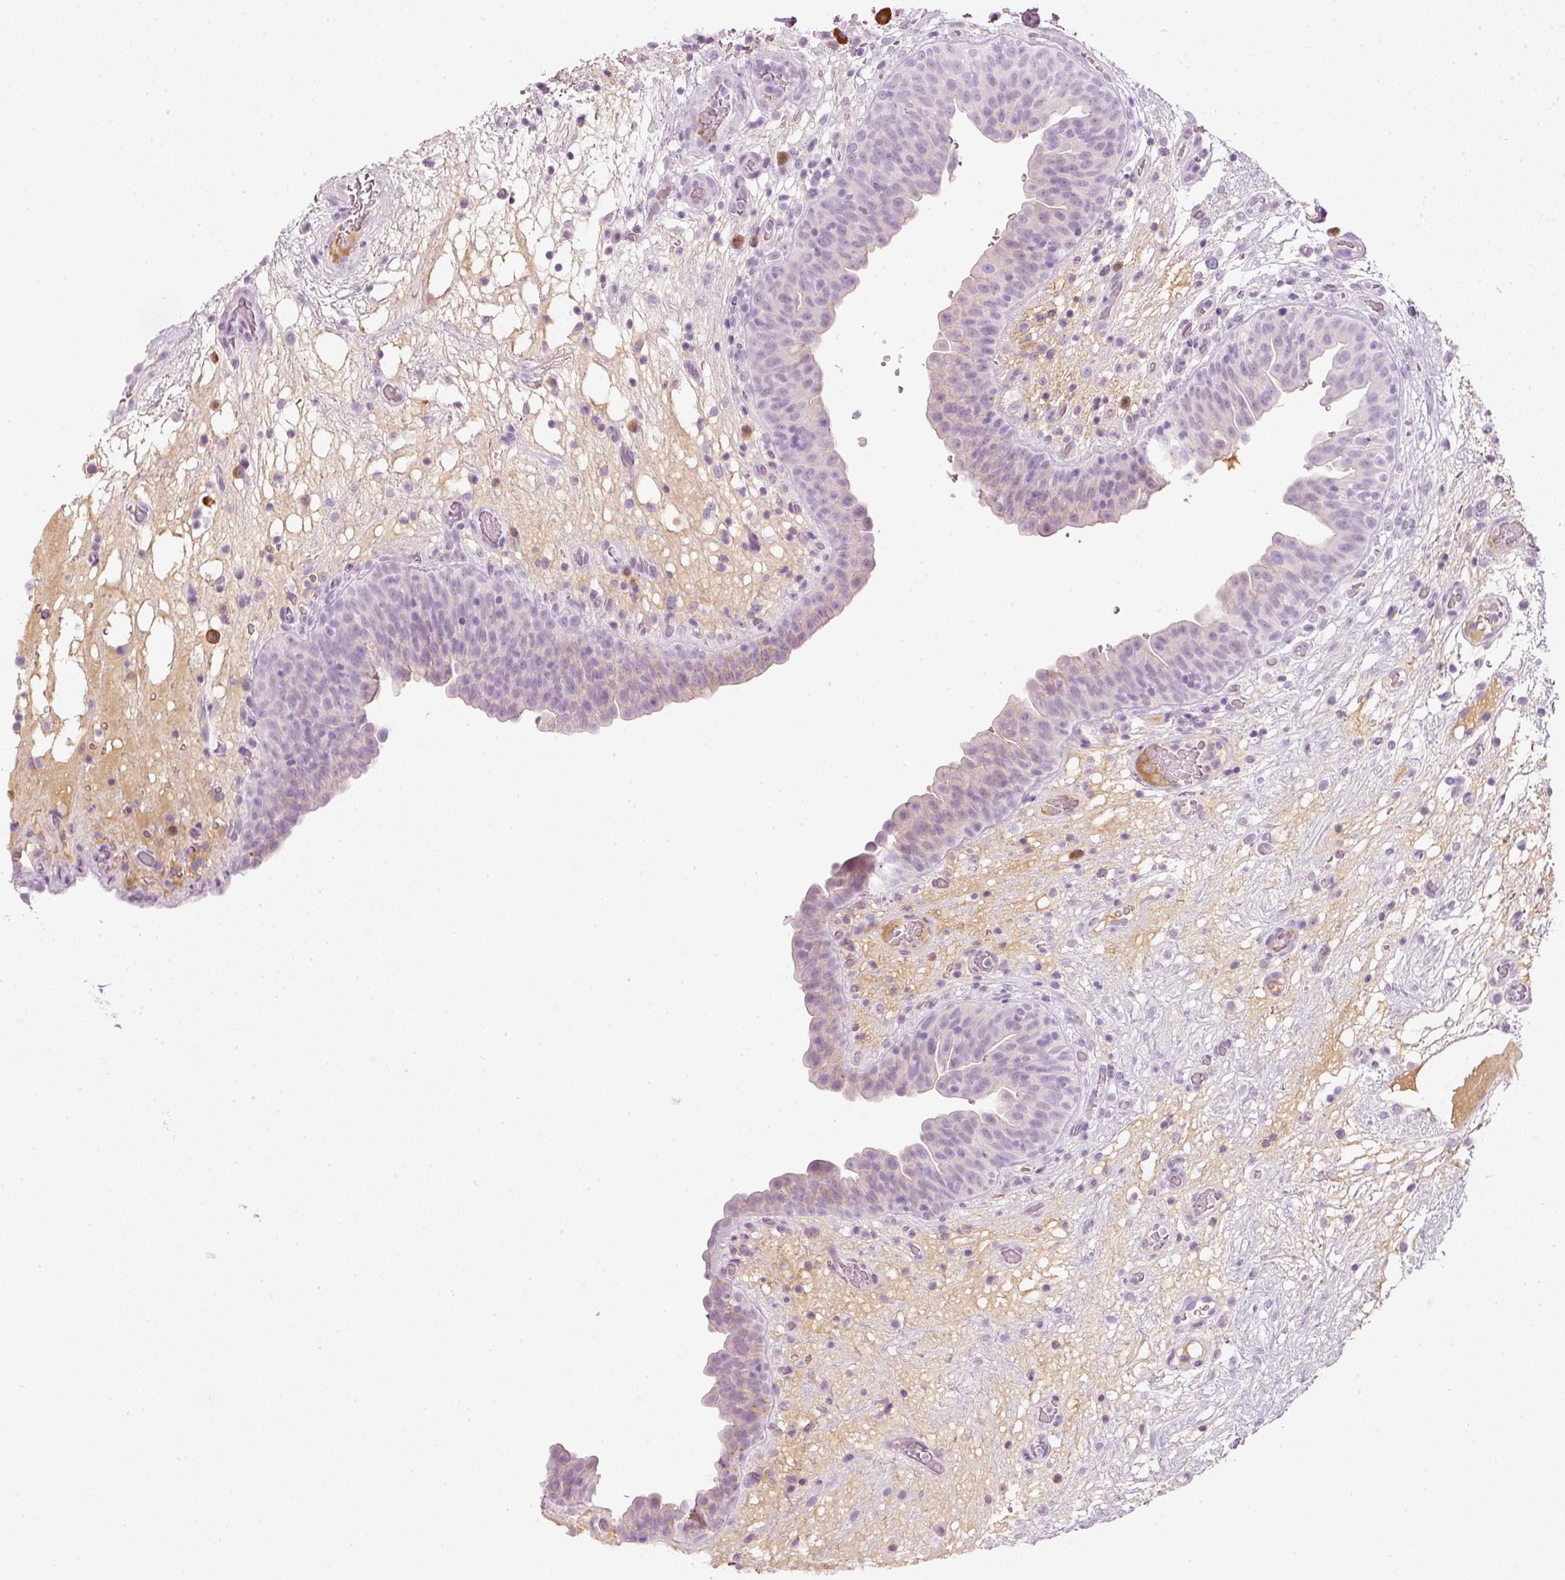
{"staining": {"intensity": "weak", "quantity": "<25%", "location": "cytoplasmic/membranous"}, "tissue": "urinary bladder", "cell_type": "Urothelial cells", "image_type": "normal", "snomed": [{"axis": "morphology", "description": "Normal tissue, NOS"}, {"axis": "topography", "description": "Urinary bladder"}], "caption": "An immunohistochemistry photomicrograph of benign urinary bladder is shown. There is no staining in urothelial cells of urinary bladder.", "gene": "VCAM1", "patient": {"sex": "male", "age": 71}}